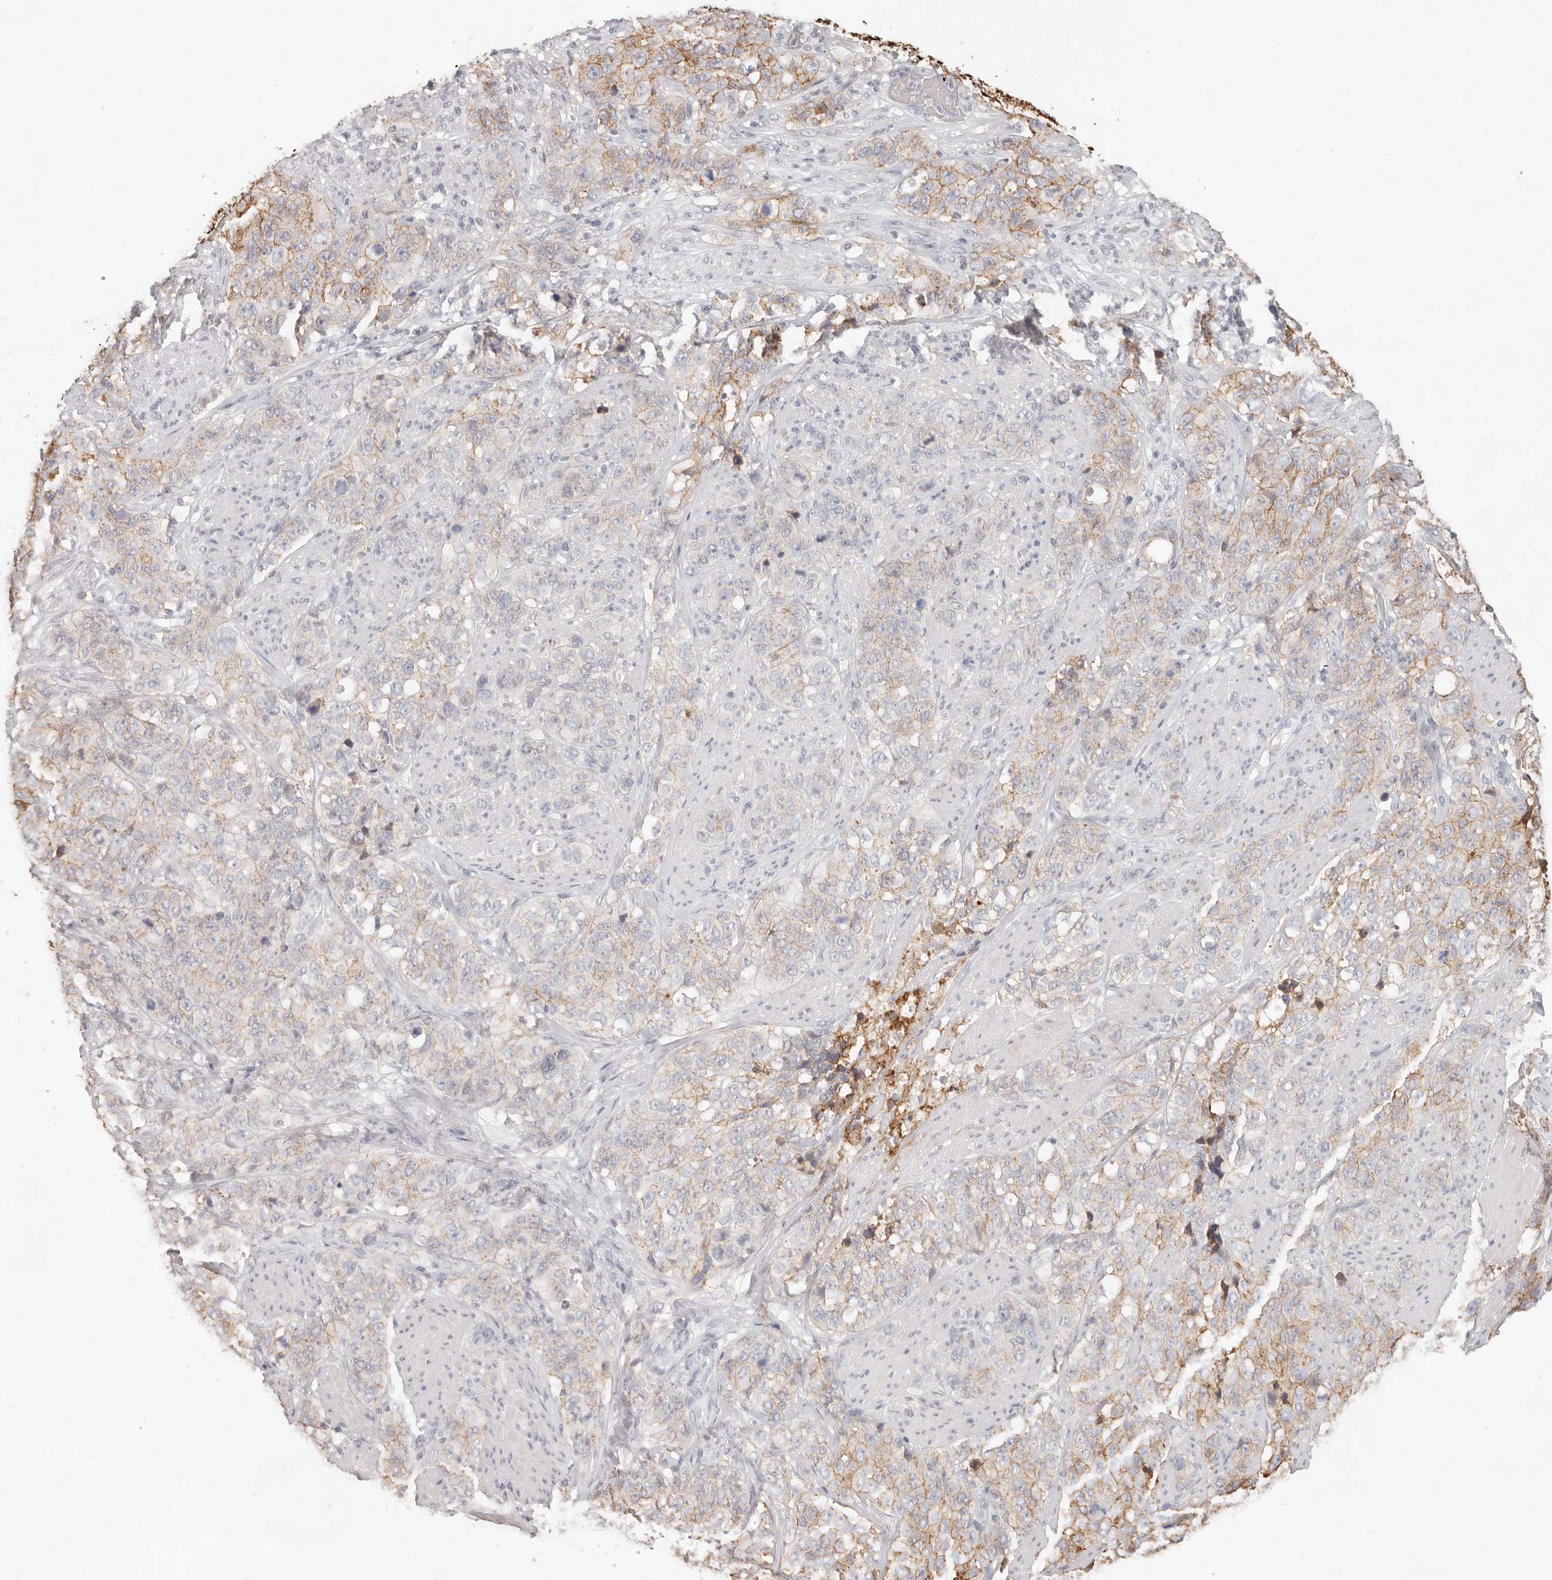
{"staining": {"intensity": "moderate", "quantity": "<25%", "location": "cytoplasmic/membranous"}, "tissue": "stomach cancer", "cell_type": "Tumor cells", "image_type": "cancer", "snomed": [{"axis": "morphology", "description": "Adenocarcinoma, NOS"}, {"axis": "topography", "description": "Stomach"}], "caption": "Human stomach cancer (adenocarcinoma) stained with a brown dye reveals moderate cytoplasmic/membranous positive expression in approximately <25% of tumor cells.", "gene": "EPCAM", "patient": {"sex": "male", "age": 48}}